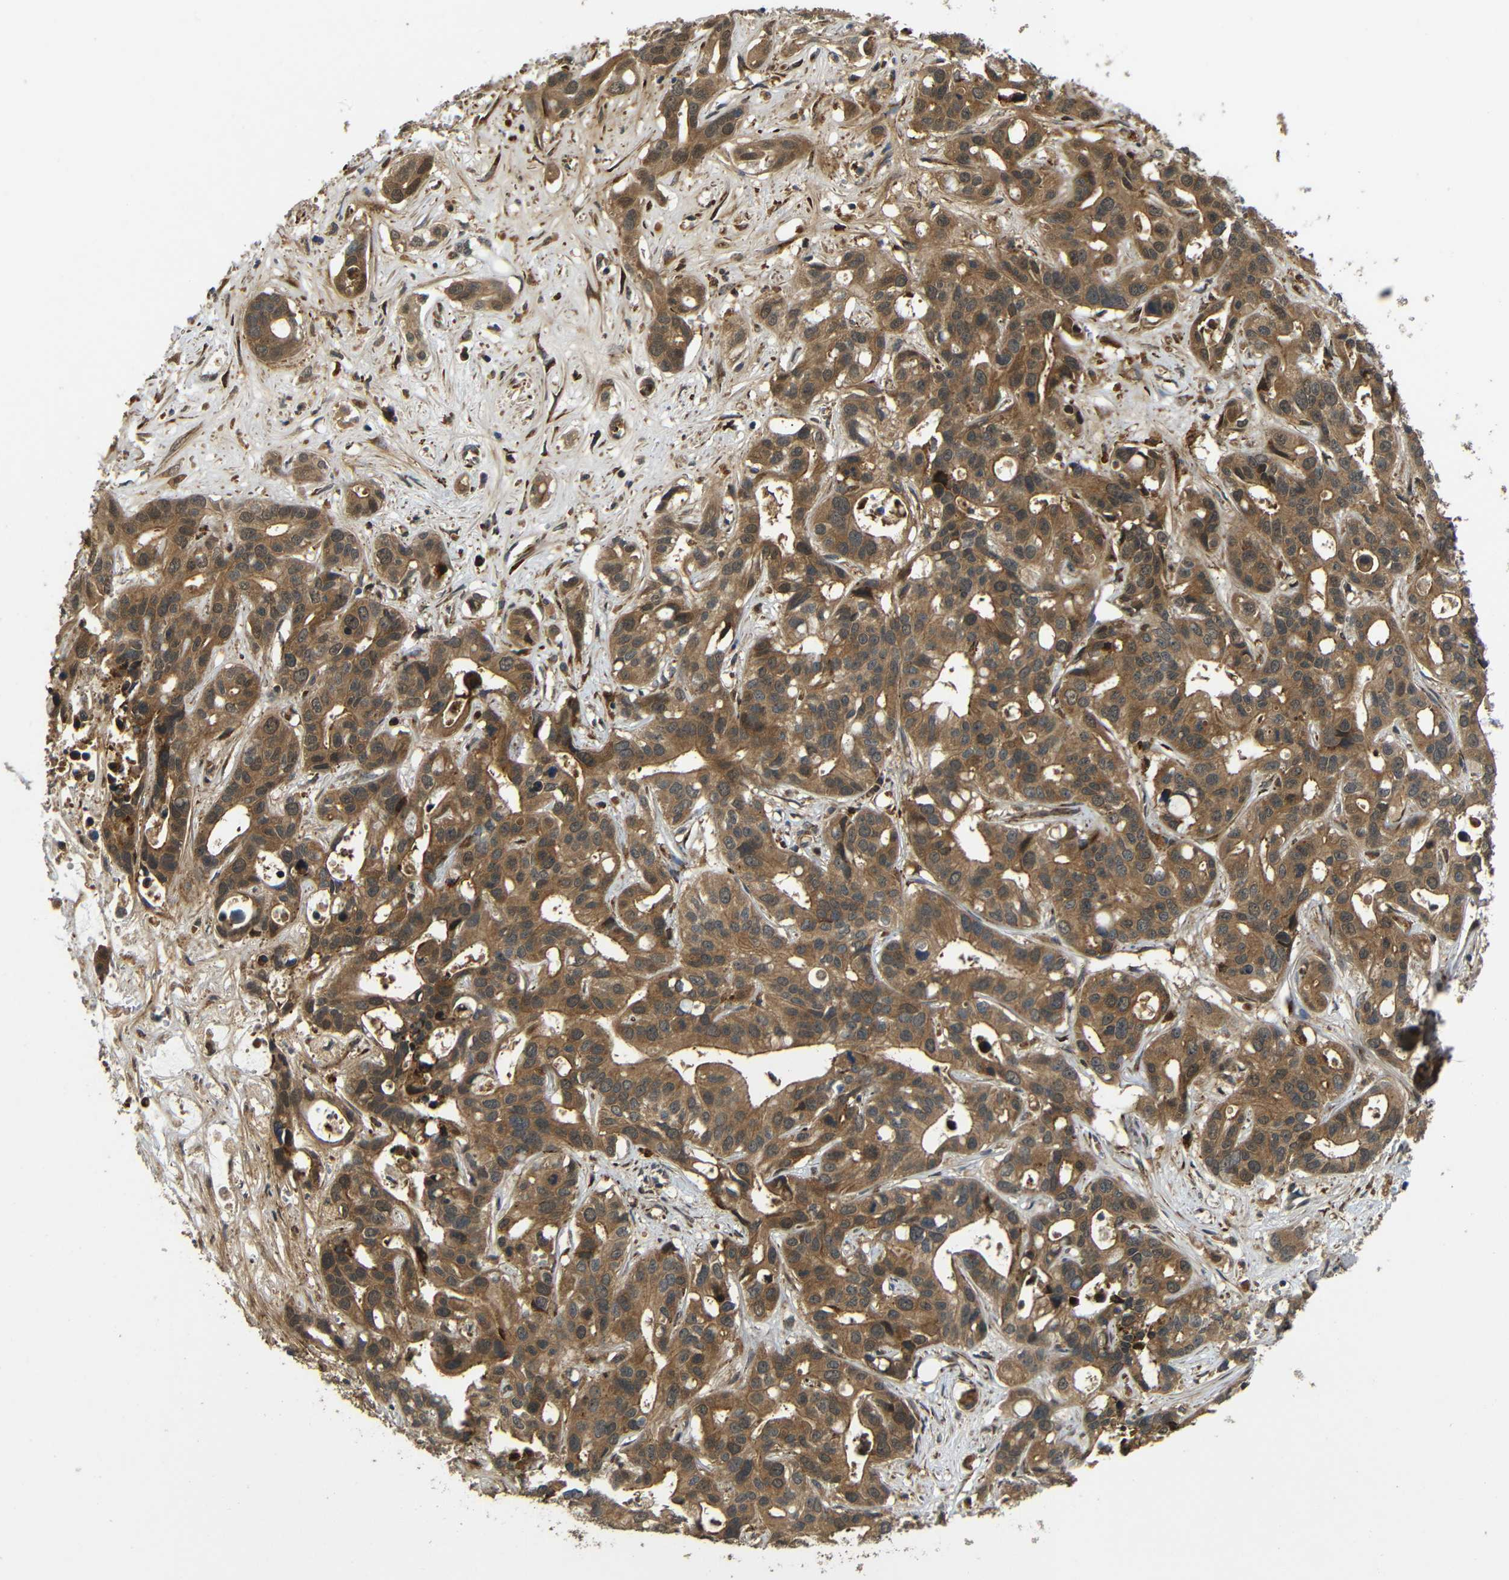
{"staining": {"intensity": "moderate", "quantity": ">75%", "location": "cytoplasmic/membranous"}, "tissue": "liver cancer", "cell_type": "Tumor cells", "image_type": "cancer", "snomed": [{"axis": "morphology", "description": "Cholangiocarcinoma"}, {"axis": "topography", "description": "Liver"}], "caption": "A histopathology image of human liver cancer stained for a protein displays moderate cytoplasmic/membranous brown staining in tumor cells.", "gene": "EPHB2", "patient": {"sex": "female", "age": 65}}